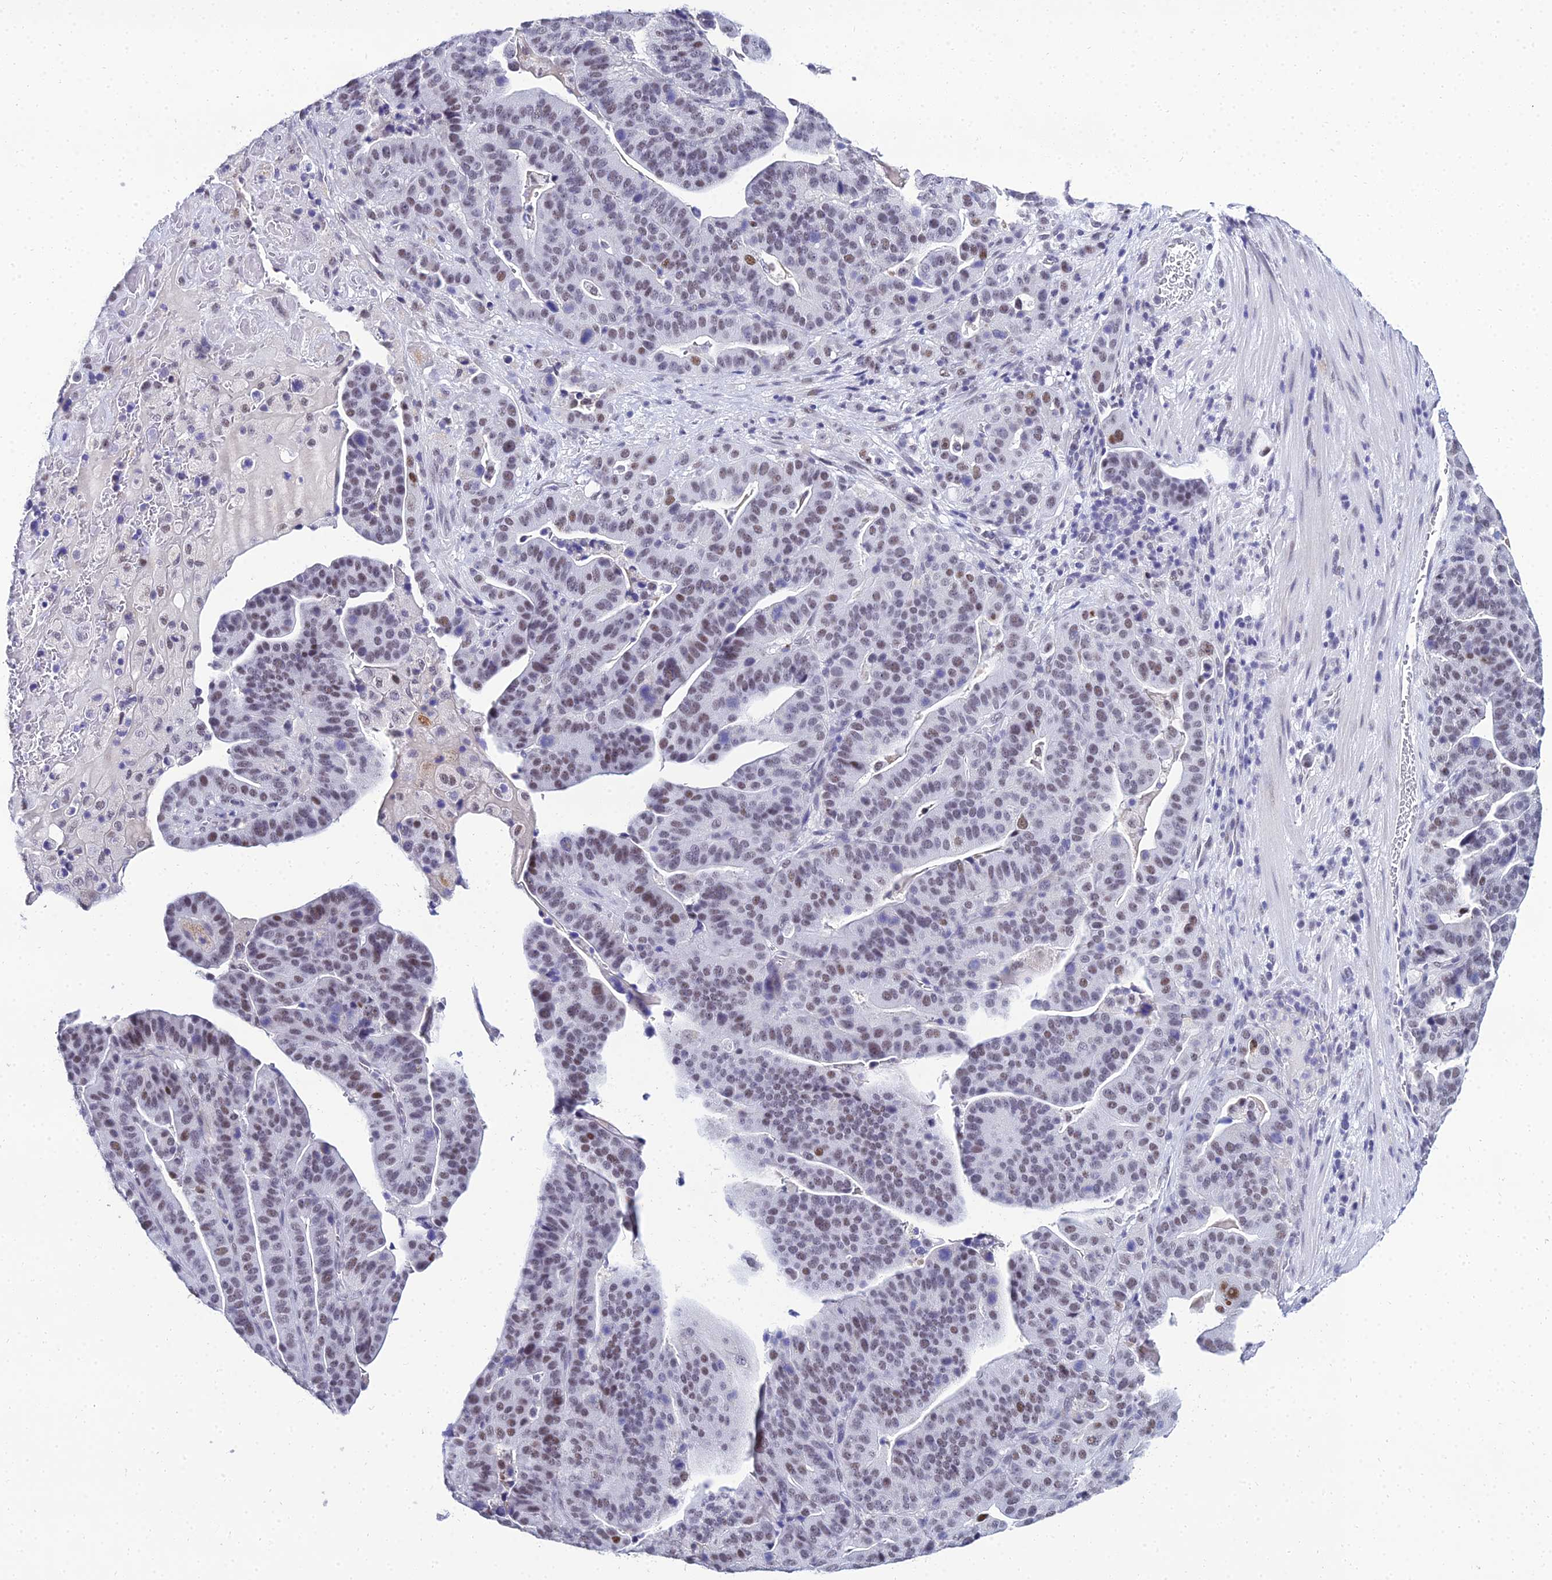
{"staining": {"intensity": "moderate", "quantity": "<25%", "location": "nuclear"}, "tissue": "stomach cancer", "cell_type": "Tumor cells", "image_type": "cancer", "snomed": [{"axis": "morphology", "description": "Adenocarcinoma, NOS"}, {"axis": "topography", "description": "Stomach"}], "caption": "Moderate nuclear expression is seen in about <25% of tumor cells in stomach cancer.", "gene": "PPP4R2", "patient": {"sex": "male", "age": 48}}